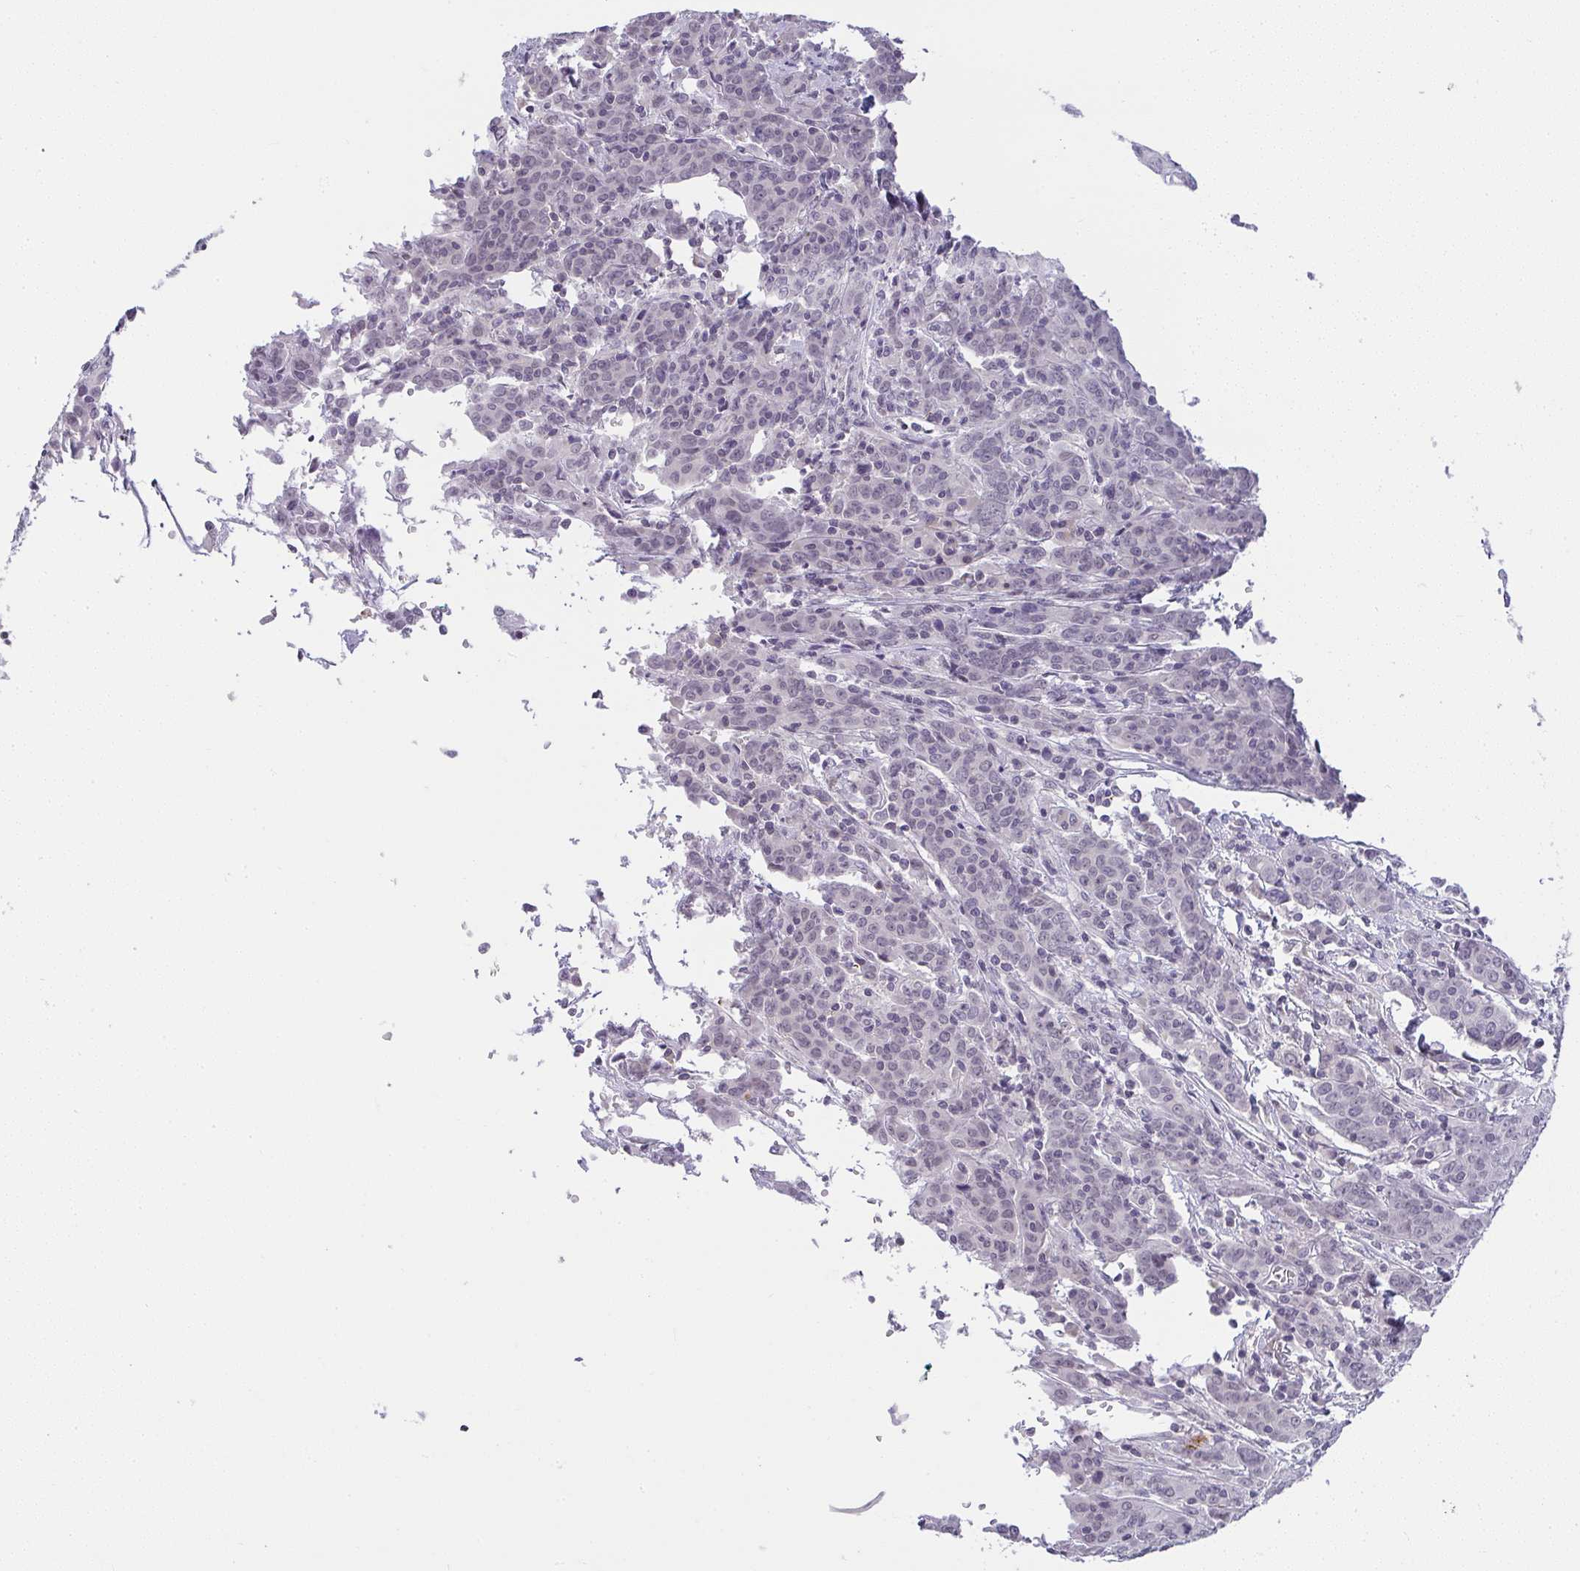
{"staining": {"intensity": "negative", "quantity": "none", "location": "none"}, "tissue": "cervical cancer", "cell_type": "Tumor cells", "image_type": "cancer", "snomed": [{"axis": "morphology", "description": "Squamous cell carcinoma, NOS"}, {"axis": "topography", "description": "Cervix"}], "caption": "Immunohistochemistry (IHC) micrograph of neoplastic tissue: human squamous cell carcinoma (cervical) stained with DAB (3,3'-diaminobenzidine) displays no significant protein positivity in tumor cells.", "gene": "CACNA1S", "patient": {"sex": "female", "age": 67}}